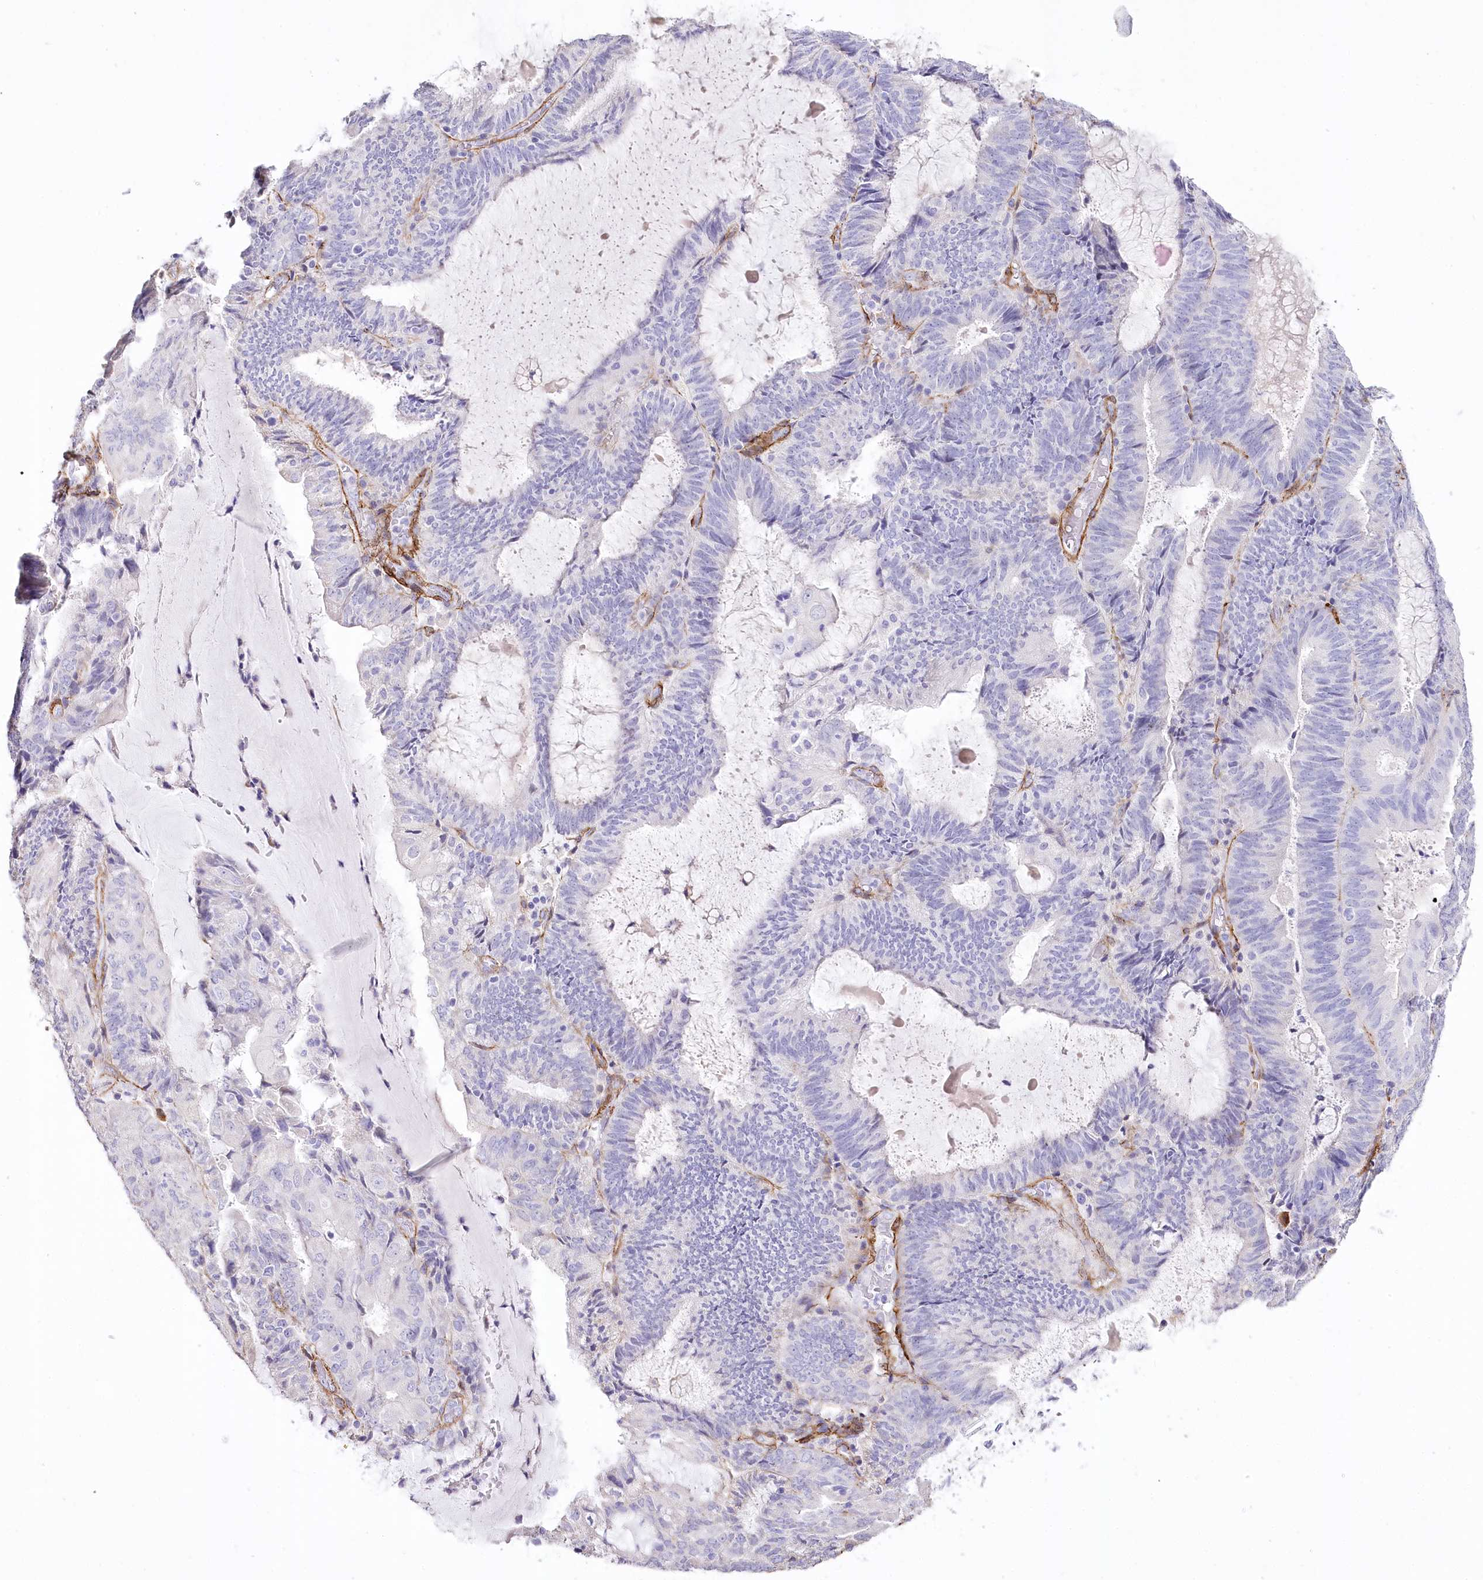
{"staining": {"intensity": "negative", "quantity": "none", "location": "none"}, "tissue": "endometrial cancer", "cell_type": "Tumor cells", "image_type": "cancer", "snomed": [{"axis": "morphology", "description": "Adenocarcinoma, NOS"}, {"axis": "topography", "description": "Endometrium"}], "caption": "DAB (3,3'-diaminobenzidine) immunohistochemical staining of endometrial cancer (adenocarcinoma) exhibits no significant expression in tumor cells.", "gene": "SYNPO2", "patient": {"sex": "female", "age": 81}}